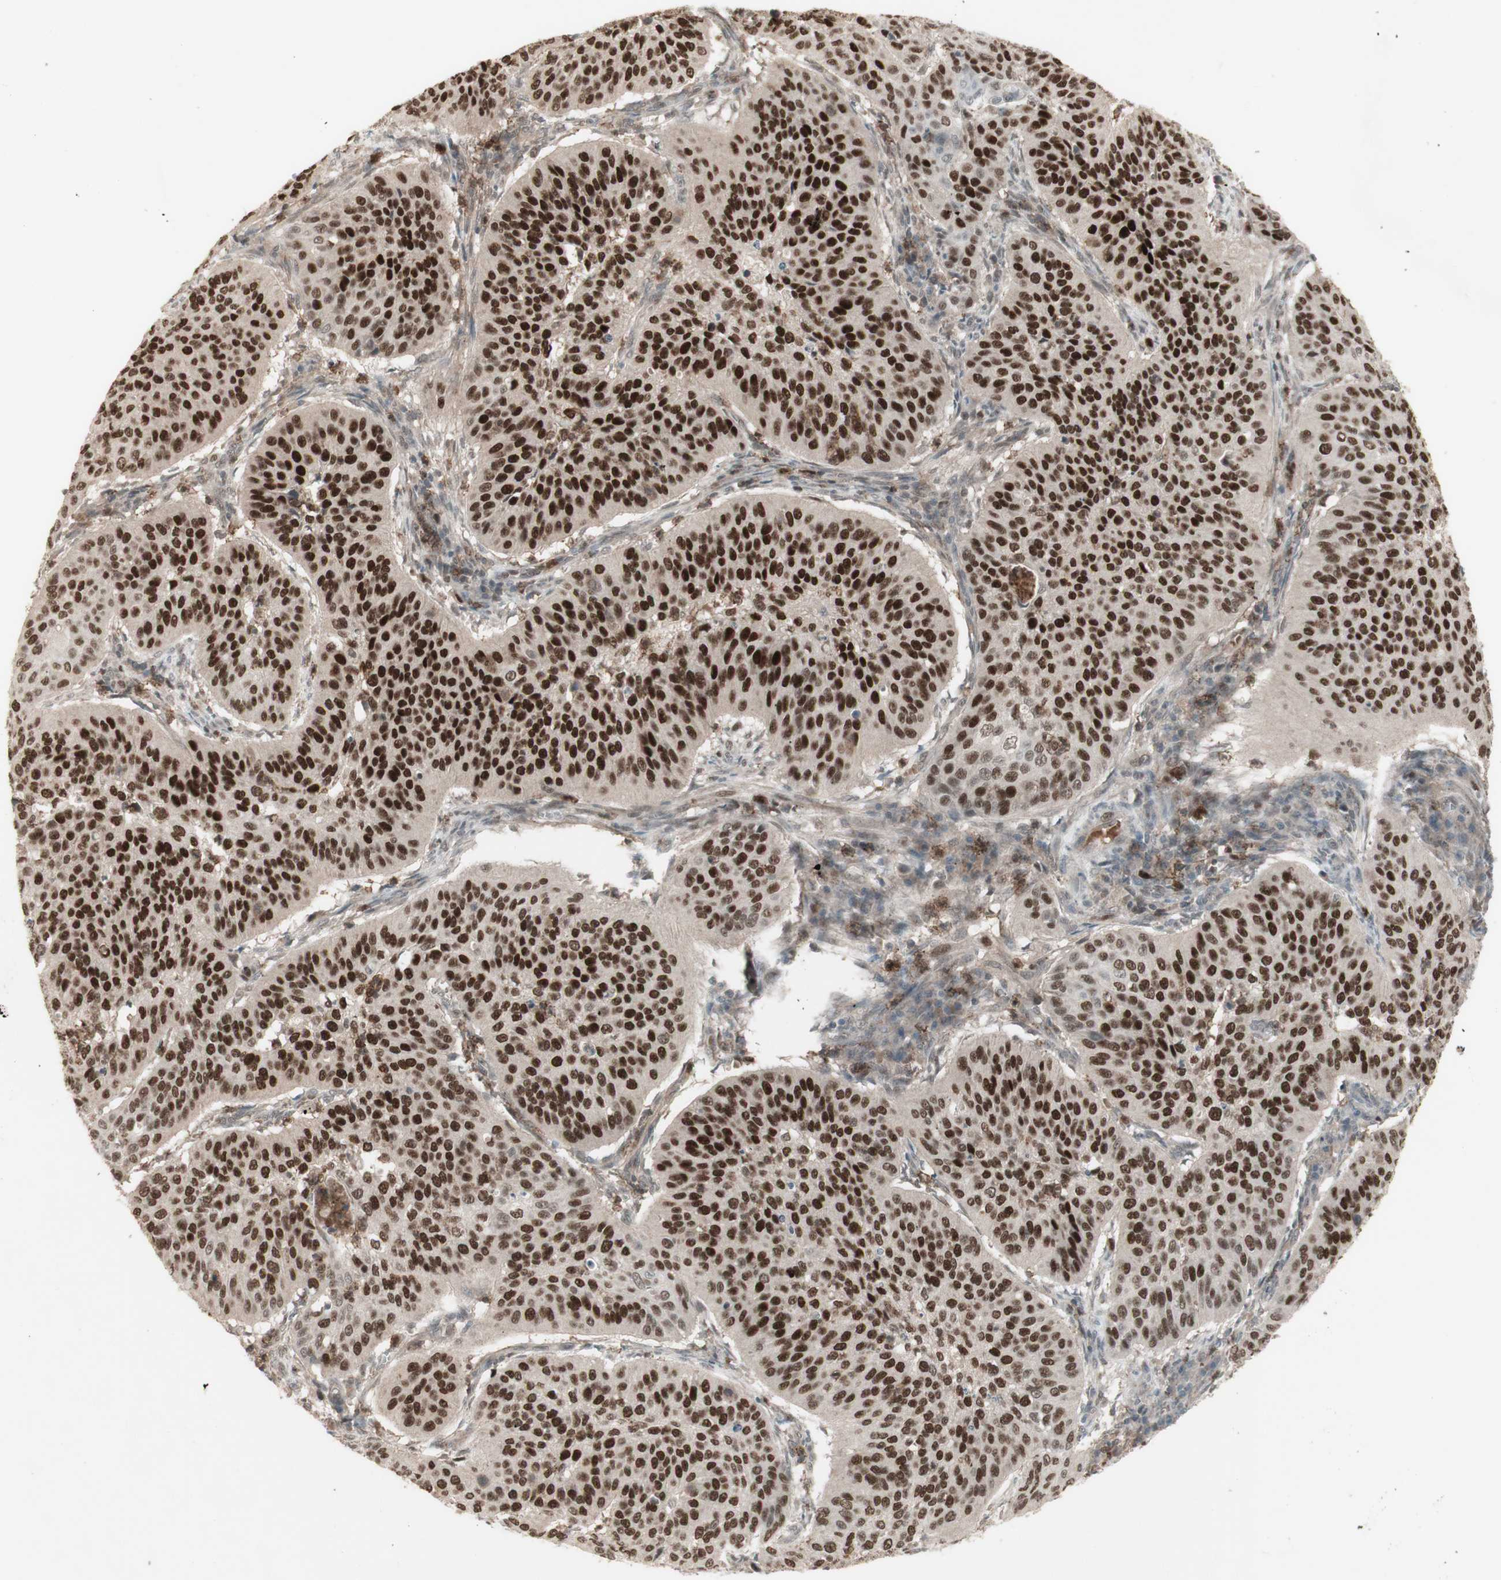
{"staining": {"intensity": "strong", "quantity": ">75%", "location": "cytoplasmic/membranous,nuclear"}, "tissue": "cervical cancer", "cell_type": "Tumor cells", "image_type": "cancer", "snomed": [{"axis": "morphology", "description": "Normal tissue, NOS"}, {"axis": "morphology", "description": "Squamous cell carcinoma, NOS"}, {"axis": "topography", "description": "Cervix"}], "caption": "Cervical cancer (squamous cell carcinoma) stained with a brown dye displays strong cytoplasmic/membranous and nuclear positive expression in about >75% of tumor cells.", "gene": "MSH6", "patient": {"sex": "female", "age": 39}}